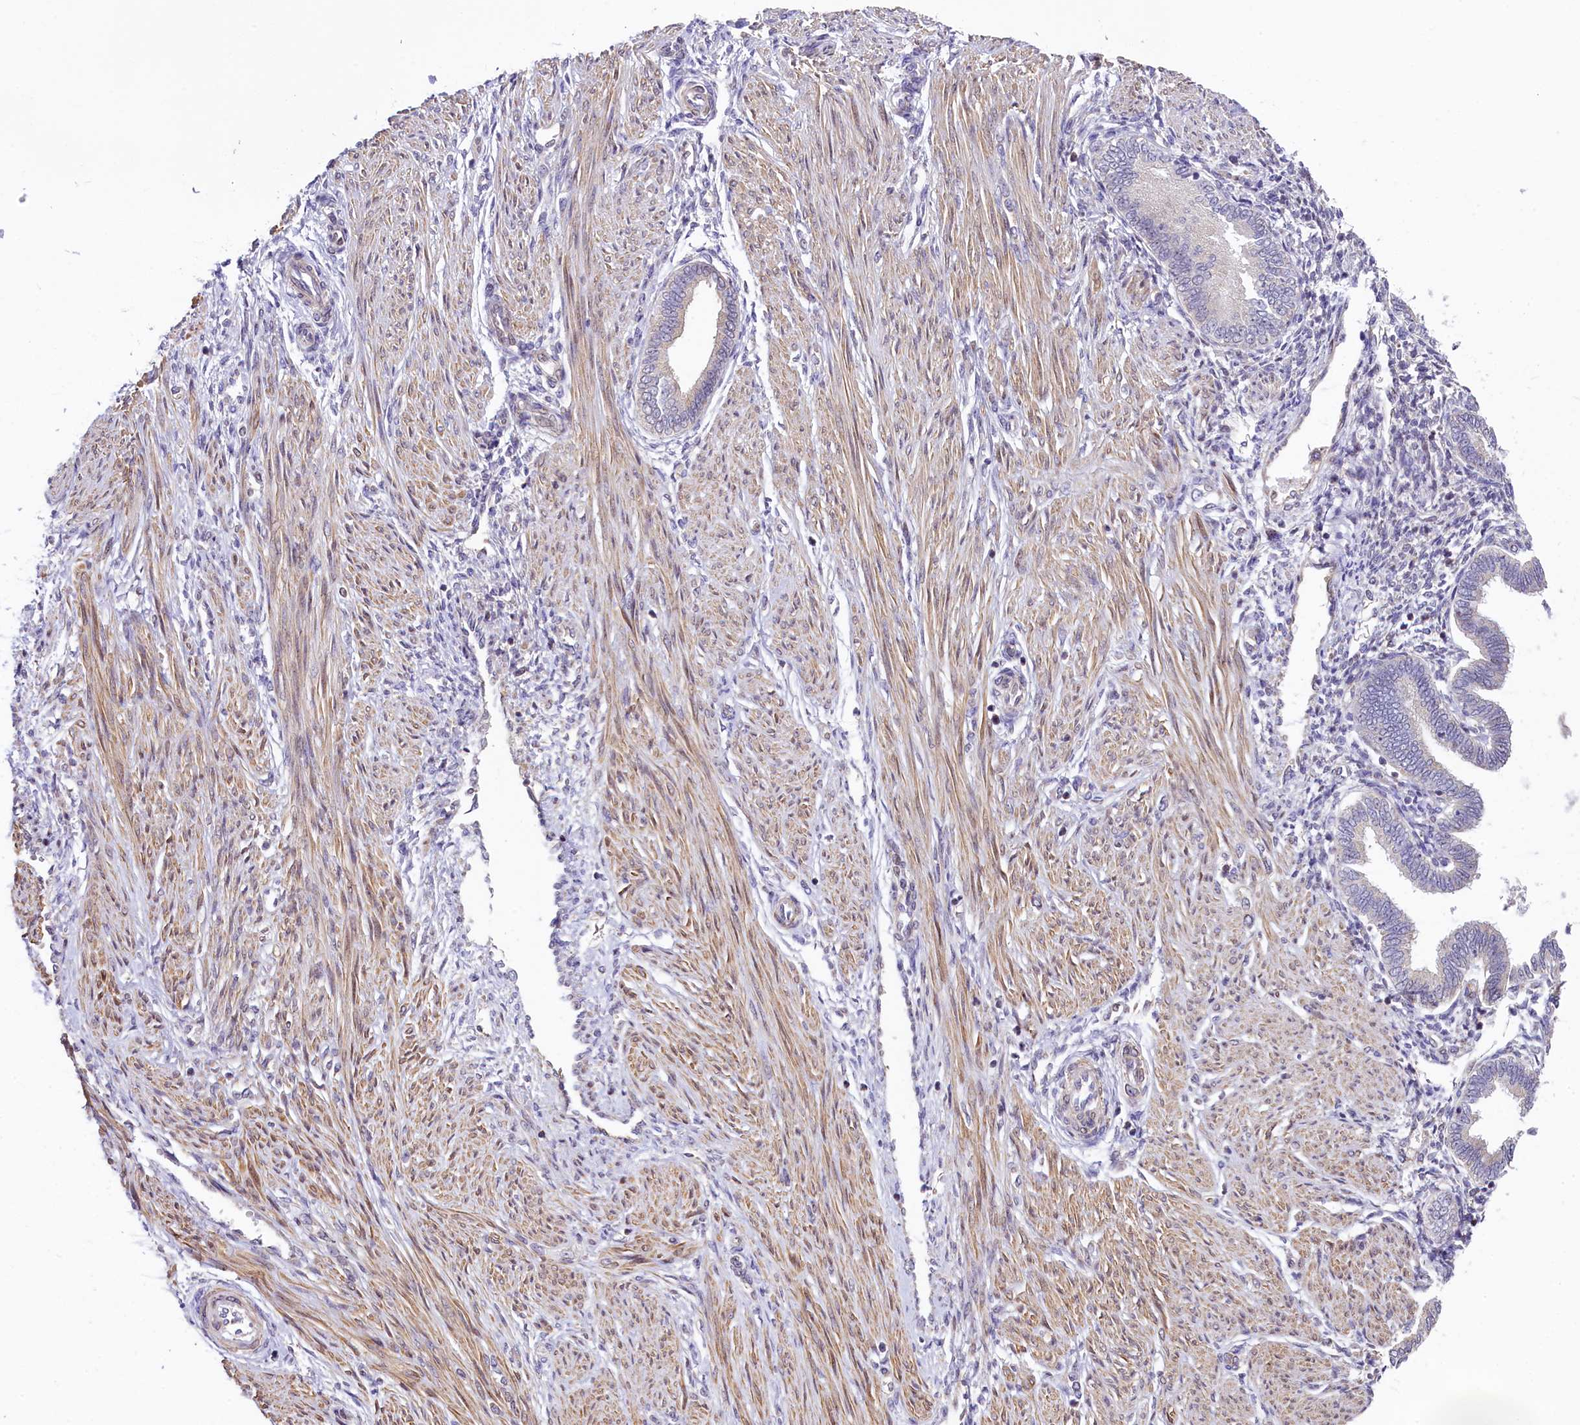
{"staining": {"intensity": "negative", "quantity": "none", "location": "none"}, "tissue": "endometrium", "cell_type": "Cells in endometrial stroma", "image_type": "normal", "snomed": [{"axis": "morphology", "description": "Normal tissue, NOS"}, {"axis": "topography", "description": "Endometrium"}], "caption": "There is no significant expression in cells in endometrial stroma of endometrium. The staining was performed using DAB to visualize the protein expression in brown, while the nuclei were stained in blue with hematoxylin (Magnification: 20x).", "gene": "RBBP8", "patient": {"sex": "female", "age": 53}}